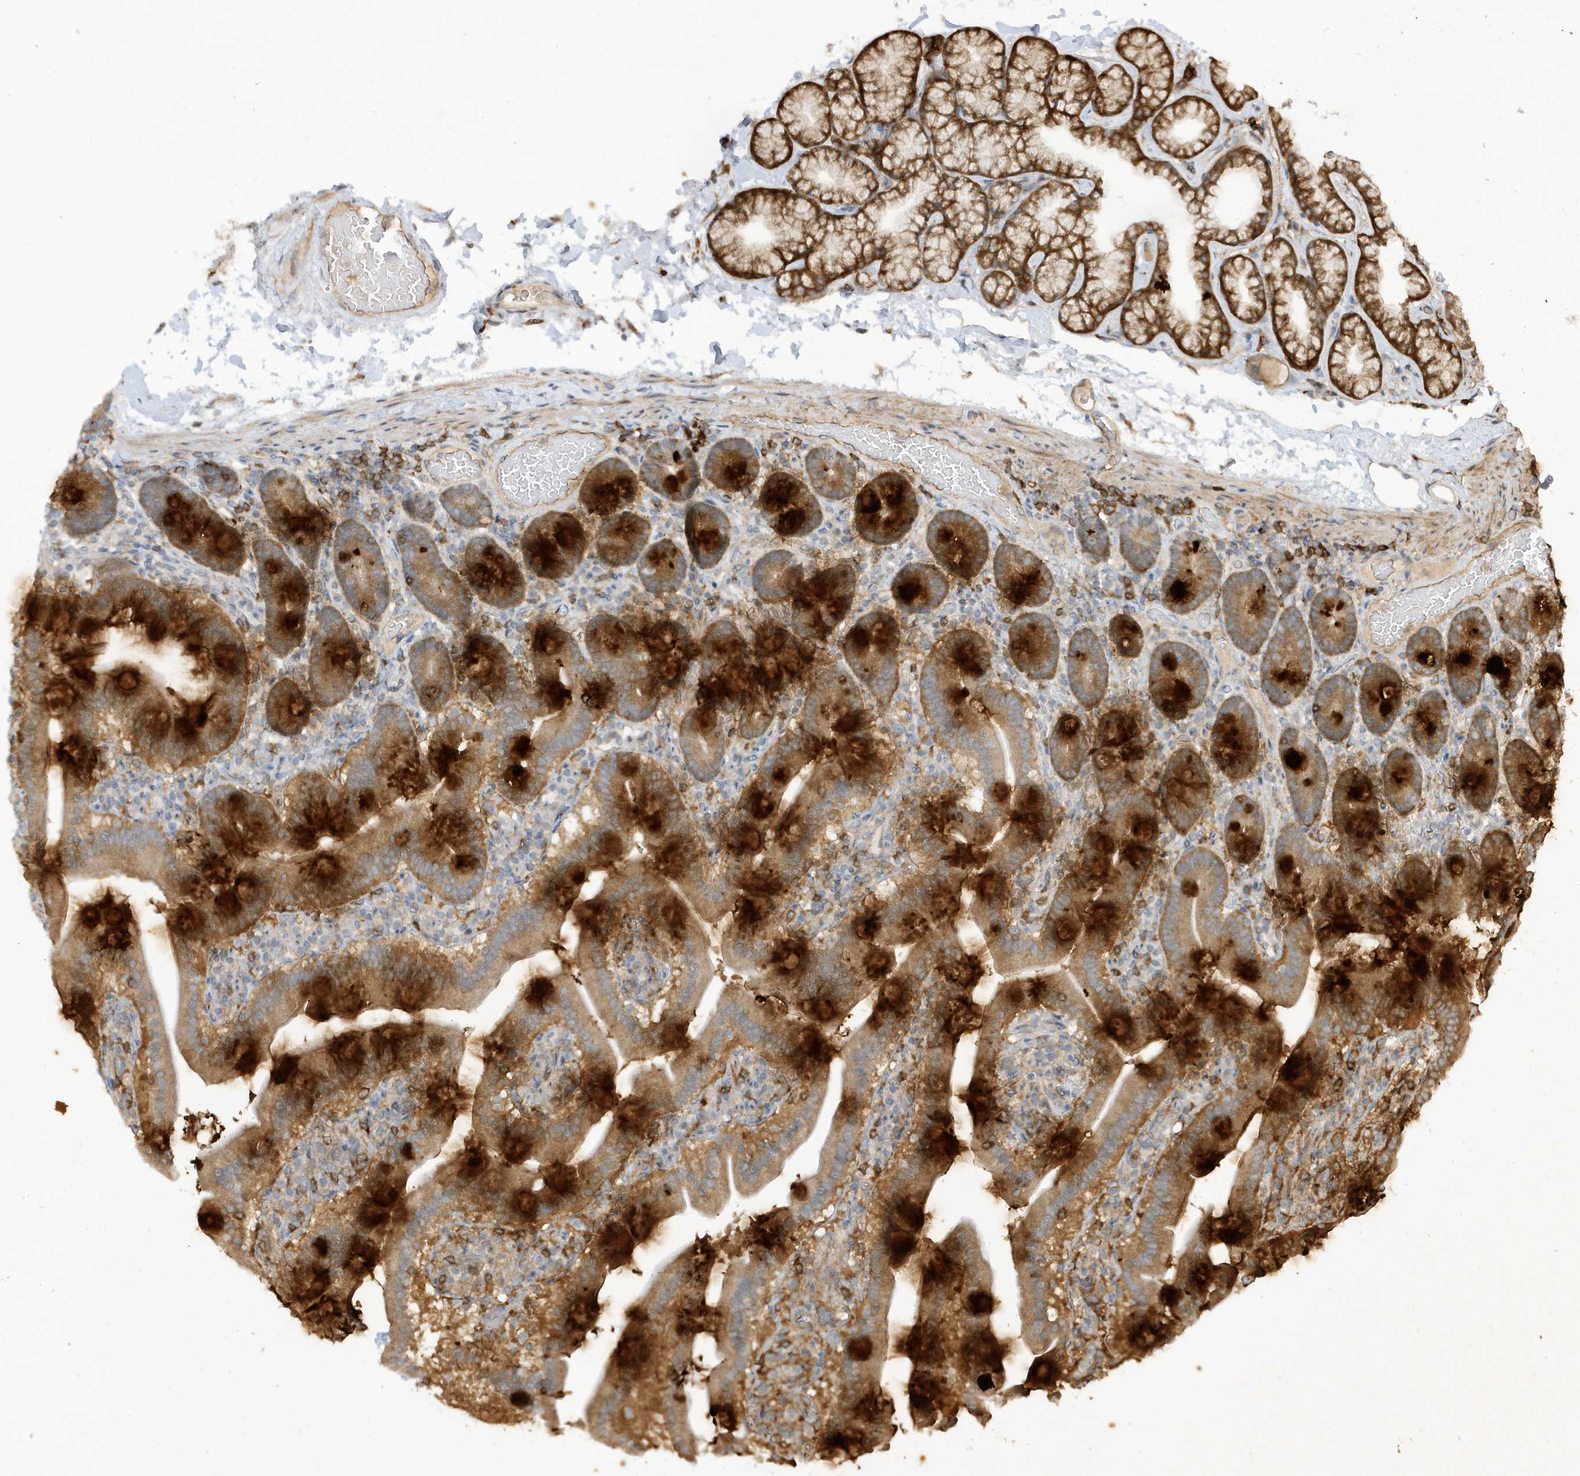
{"staining": {"intensity": "strong", "quantity": "25%-75%", "location": "cytoplasmic/membranous"}, "tissue": "duodenum", "cell_type": "Glandular cells", "image_type": "normal", "snomed": [{"axis": "morphology", "description": "Normal tissue, NOS"}, {"axis": "topography", "description": "Duodenum"}], "caption": "An image showing strong cytoplasmic/membranous expression in approximately 25%-75% of glandular cells in unremarkable duodenum, as visualized by brown immunohistochemical staining.", "gene": "PHACTR2", "patient": {"sex": "male", "age": 55}}